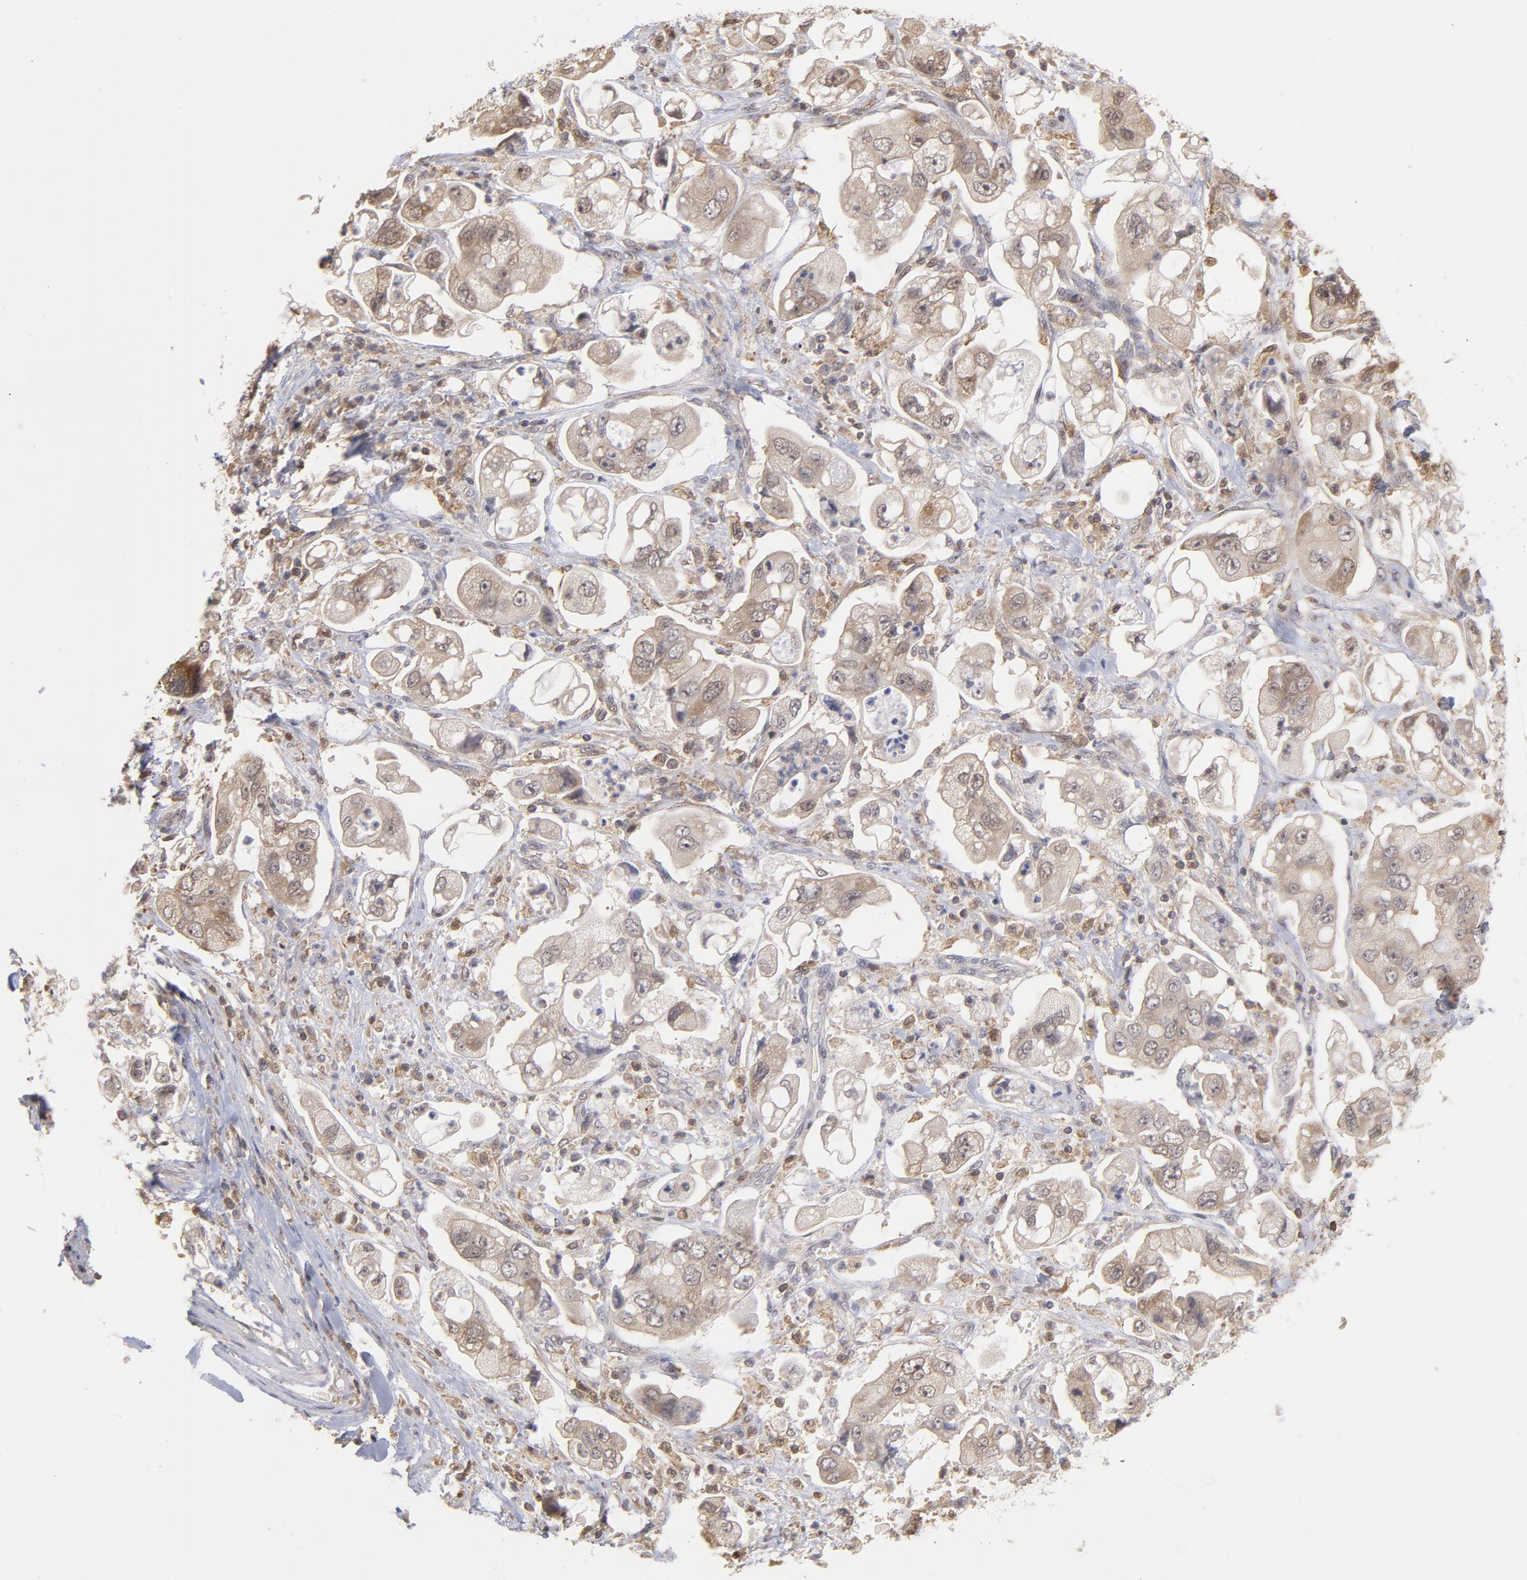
{"staining": {"intensity": "moderate", "quantity": "<25%", "location": "cytoplasmic/membranous"}, "tissue": "stomach cancer", "cell_type": "Tumor cells", "image_type": "cancer", "snomed": [{"axis": "morphology", "description": "Adenocarcinoma, NOS"}, {"axis": "topography", "description": "Stomach"}], "caption": "Tumor cells reveal moderate cytoplasmic/membranous staining in approximately <25% of cells in stomach cancer (adenocarcinoma). Nuclei are stained in blue.", "gene": "OAS1", "patient": {"sex": "male", "age": 62}}